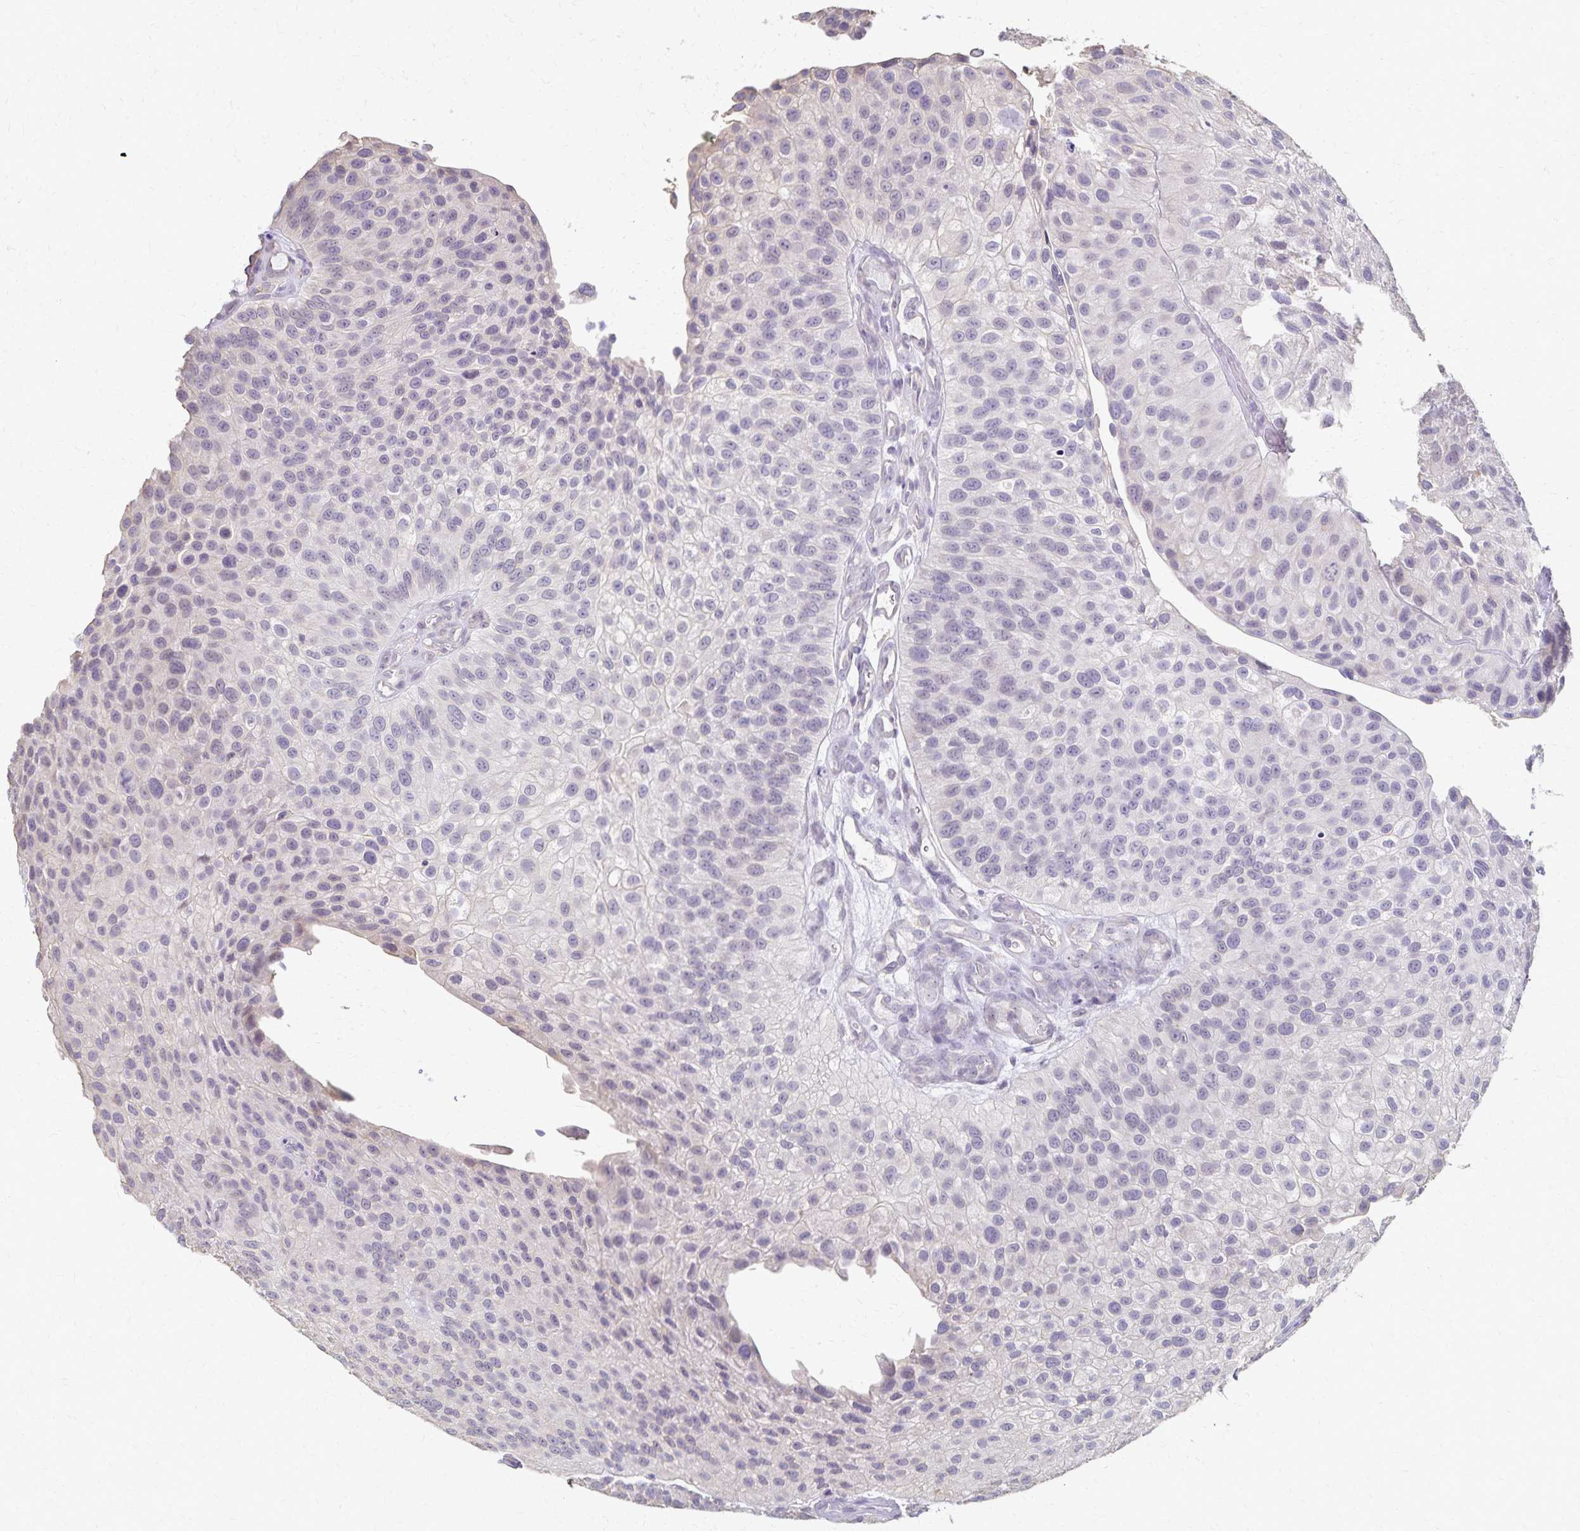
{"staining": {"intensity": "negative", "quantity": "none", "location": "none"}, "tissue": "urothelial cancer", "cell_type": "Tumor cells", "image_type": "cancer", "snomed": [{"axis": "morphology", "description": "Urothelial carcinoma, NOS"}, {"axis": "topography", "description": "Urinary bladder"}], "caption": "Immunohistochemical staining of human urothelial cancer reveals no significant positivity in tumor cells.", "gene": "KISS1", "patient": {"sex": "male", "age": 87}}